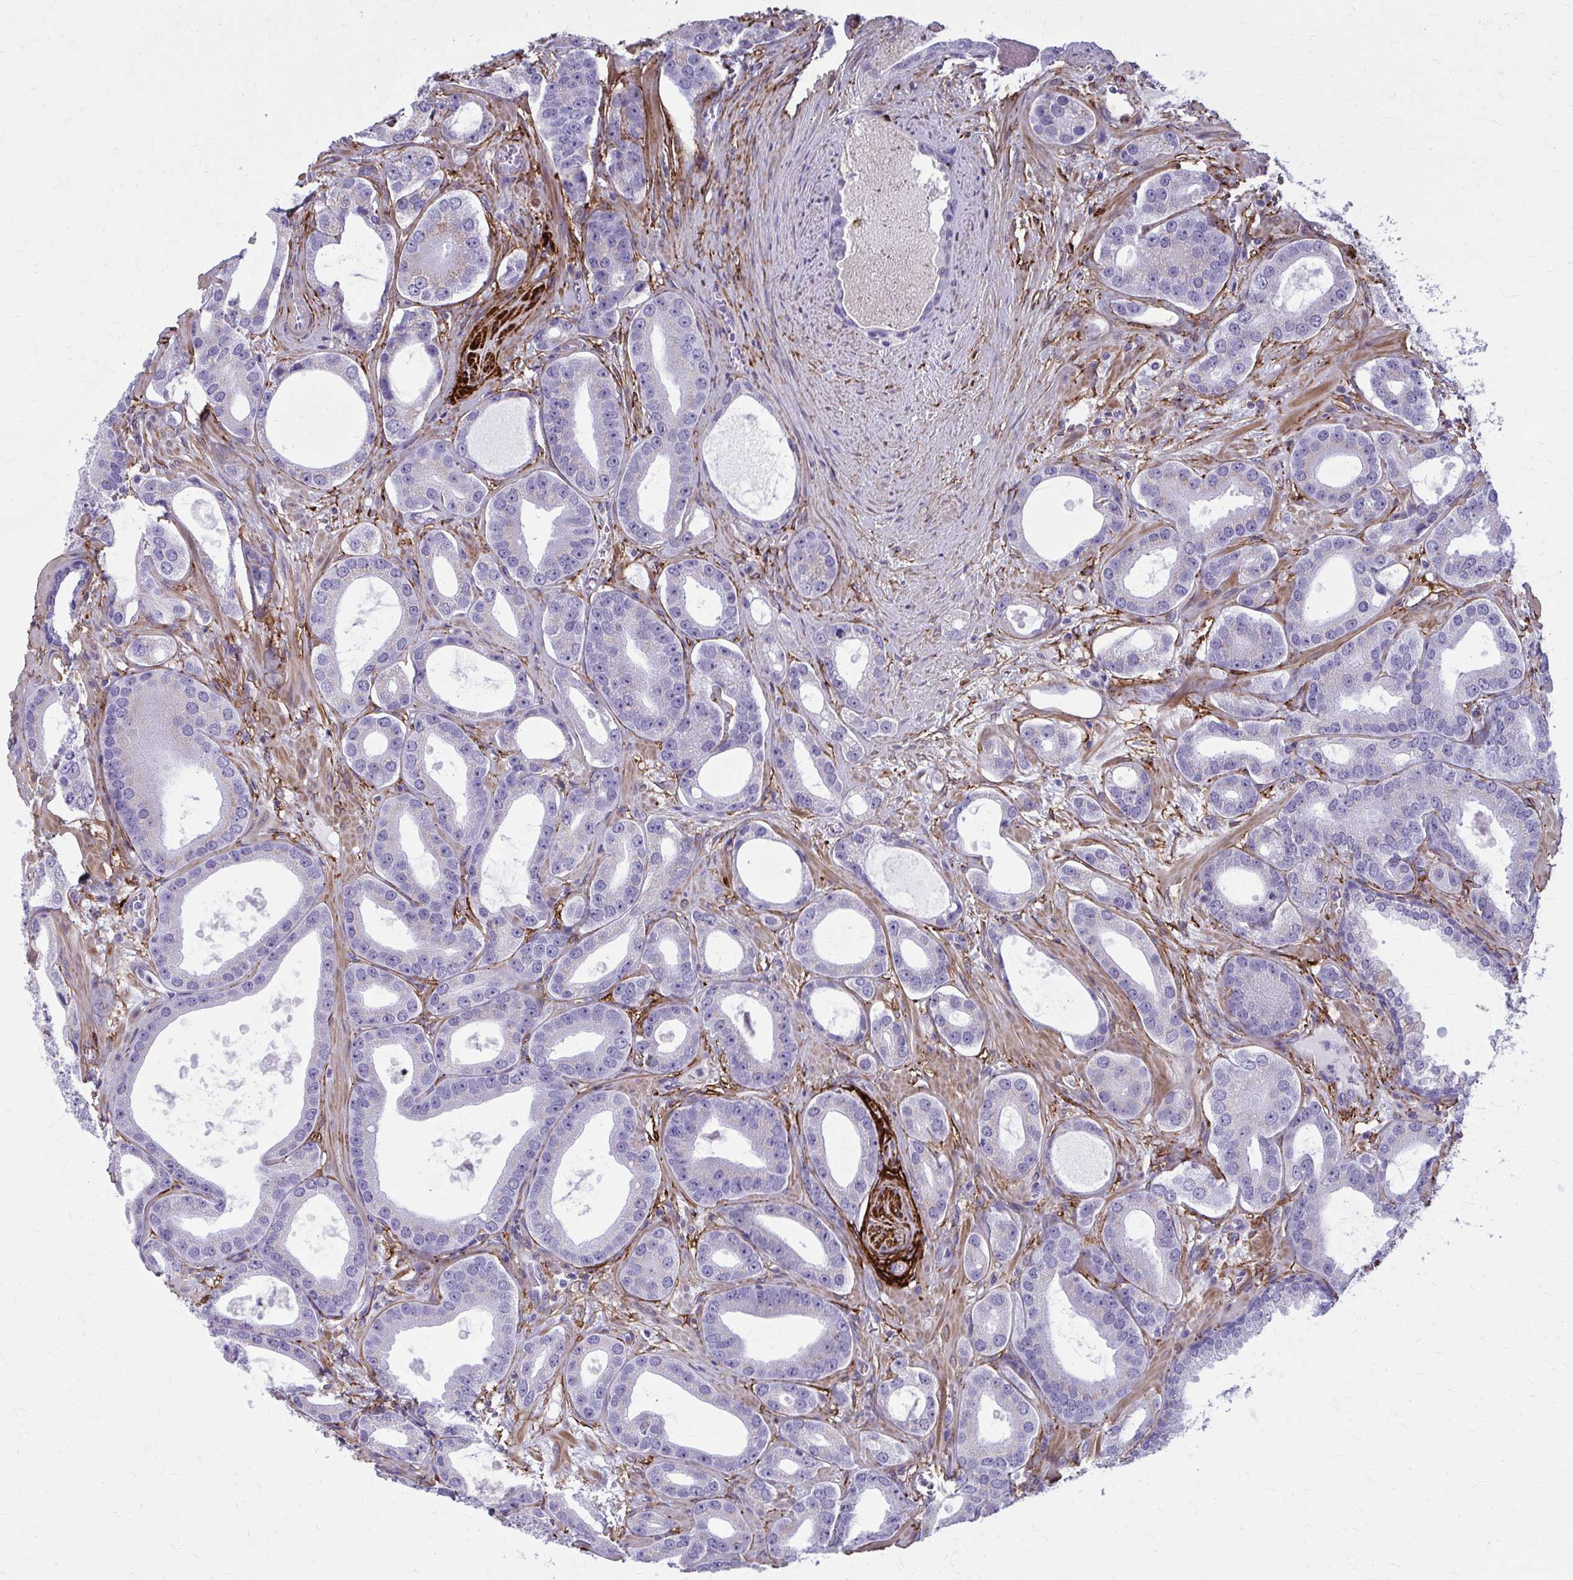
{"staining": {"intensity": "negative", "quantity": "none", "location": "none"}, "tissue": "prostate cancer", "cell_type": "Tumor cells", "image_type": "cancer", "snomed": [{"axis": "morphology", "description": "Adenocarcinoma, High grade"}, {"axis": "topography", "description": "Prostate"}], "caption": "DAB immunohistochemical staining of adenocarcinoma (high-grade) (prostate) exhibits no significant expression in tumor cells.", "gene": "AKAP12", "patient": {"sex": "male", "age": 65}}